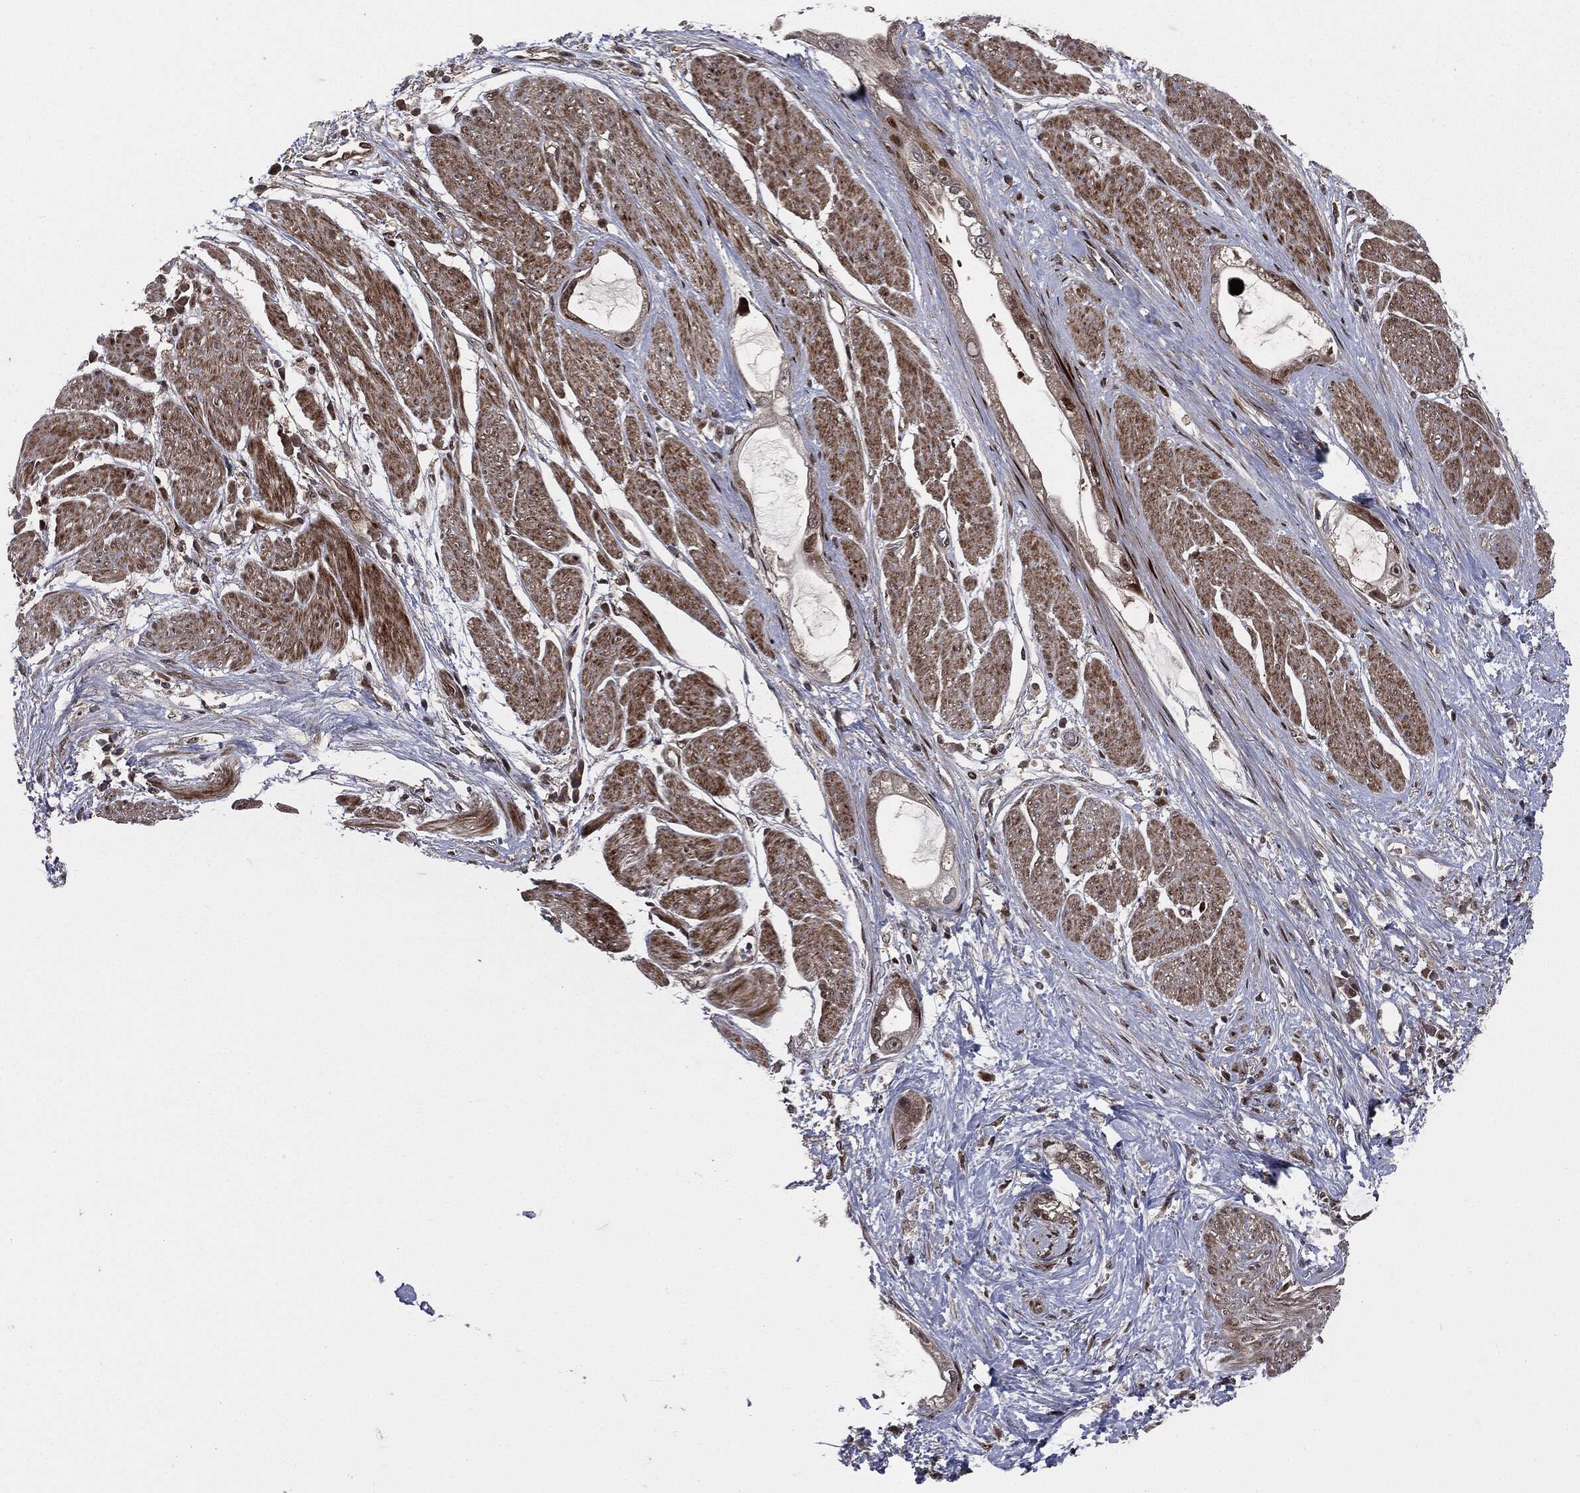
{"staining": {"intensity": "strong", "quantity": "<25%", "location": "nuclear"}, "tissue": "stomach cancer", "cell_type": "Tumor cells", "image_type": "cancer", "snomed": [{"axis": "morphology", "description": "Adenocarcinoma, NOS"}, {"axis": "topography", "description": "Stomach"}], "caption": "Immunohistochemistry histopathology image of neoplastic tissue: human adenocarcinoma (stomach) stained using IHC reveals medium levels of strong protein expression localized specifically in the nuclear of tumor cells, appearing as a nuclear brown color.", "gene": "SMAD4", "patient": {"sex": "male", "age": 55}}